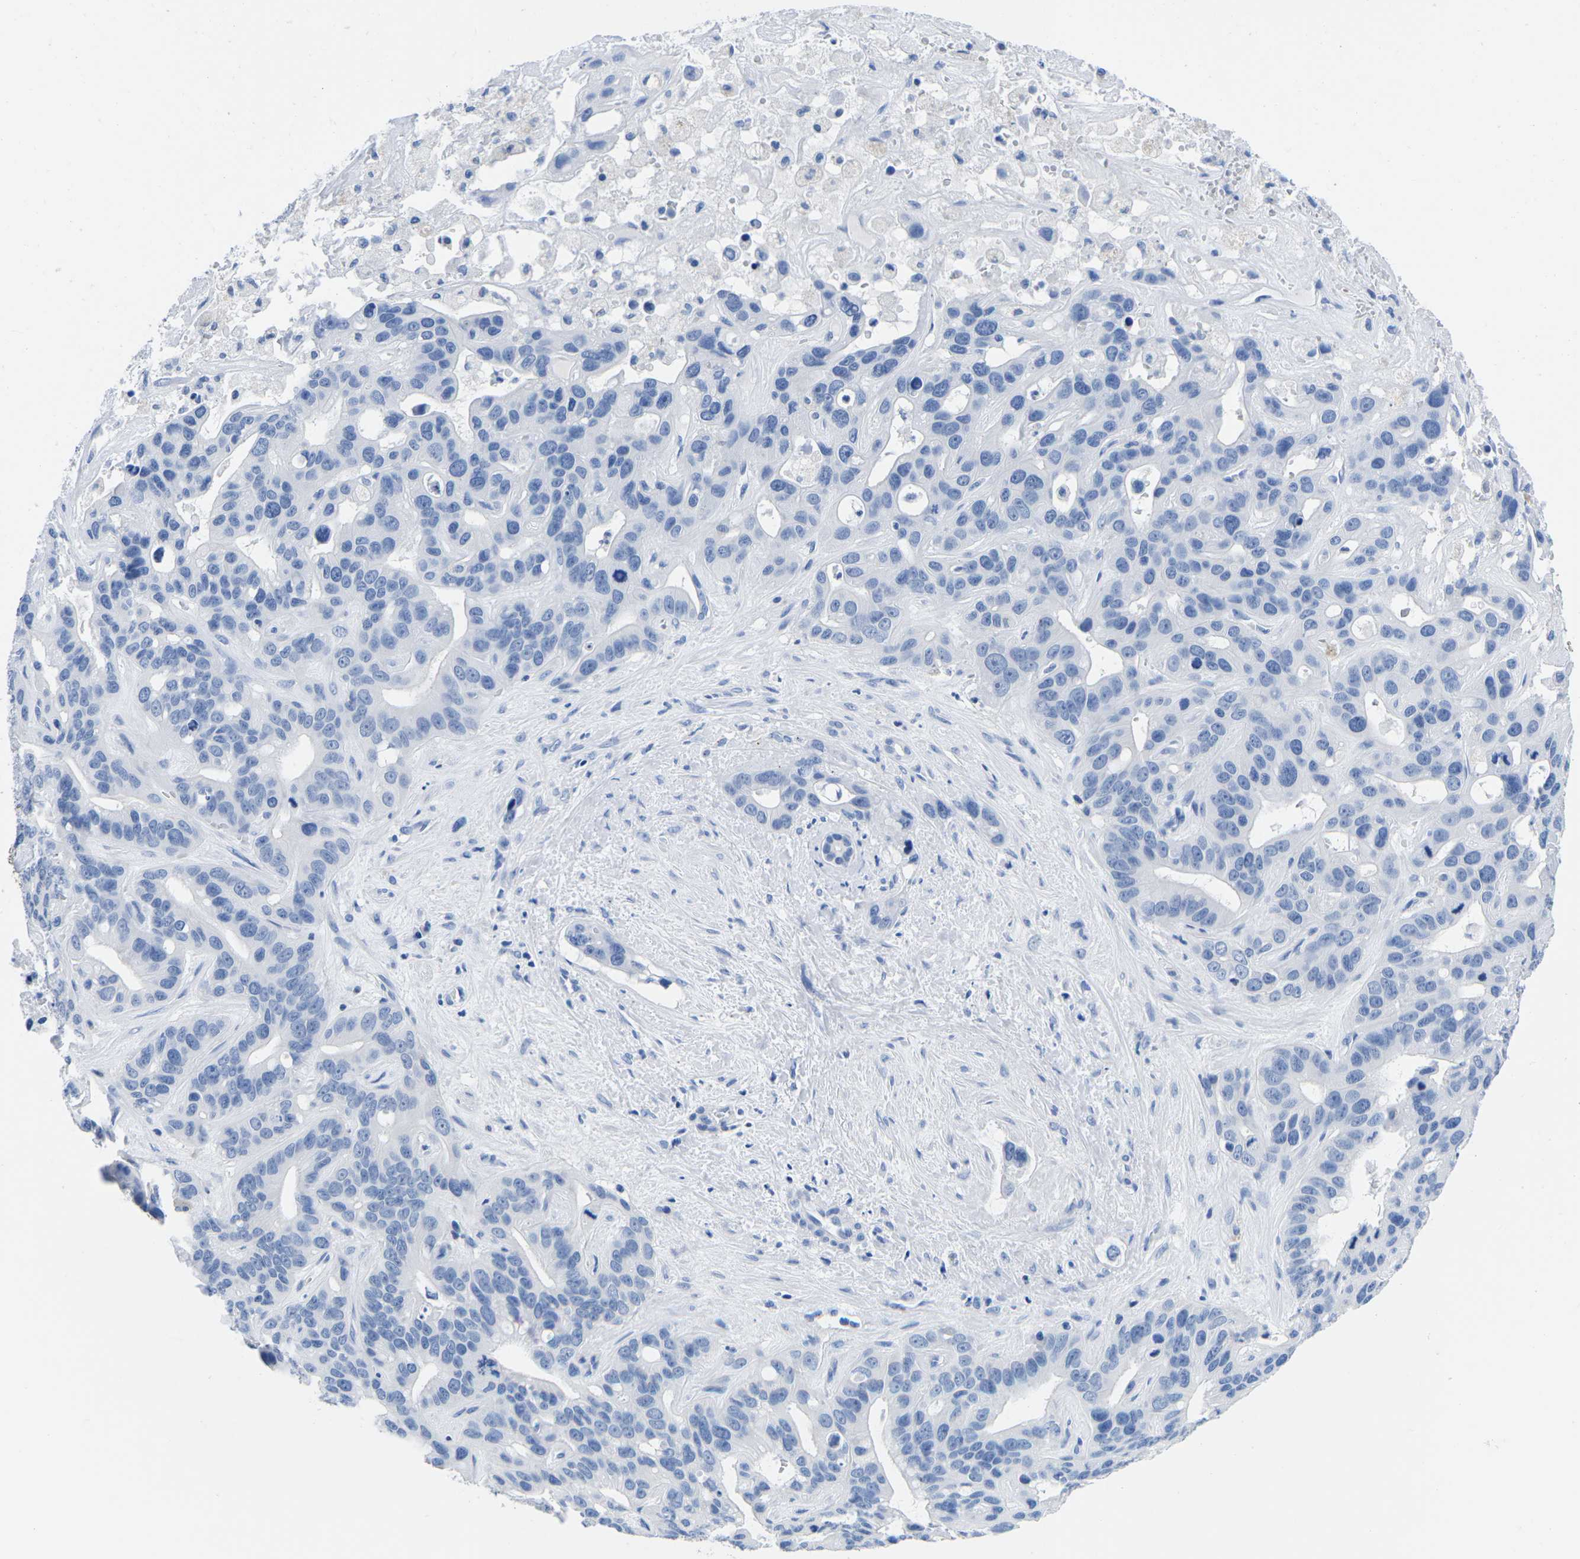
{"staining": {"intensity": "negative", "quantity": "none", "location": "none"}, "tissue": "liver cancer", "cell_type": "Tumor cells", "image_type": "cancer", "snomed": [{"axis": "morphology", "description": "Cholangiocarcinoma"}, {"axis": "topography", "description": "Liver"}], "caption": "A high-resolution image shows immunohistochemistry staining of liver cholangiocarcinoma, which displays no significant staining in tumor cells.", "gene": "CYP1A2", "patient": {"sex": "female", "age": 65}}